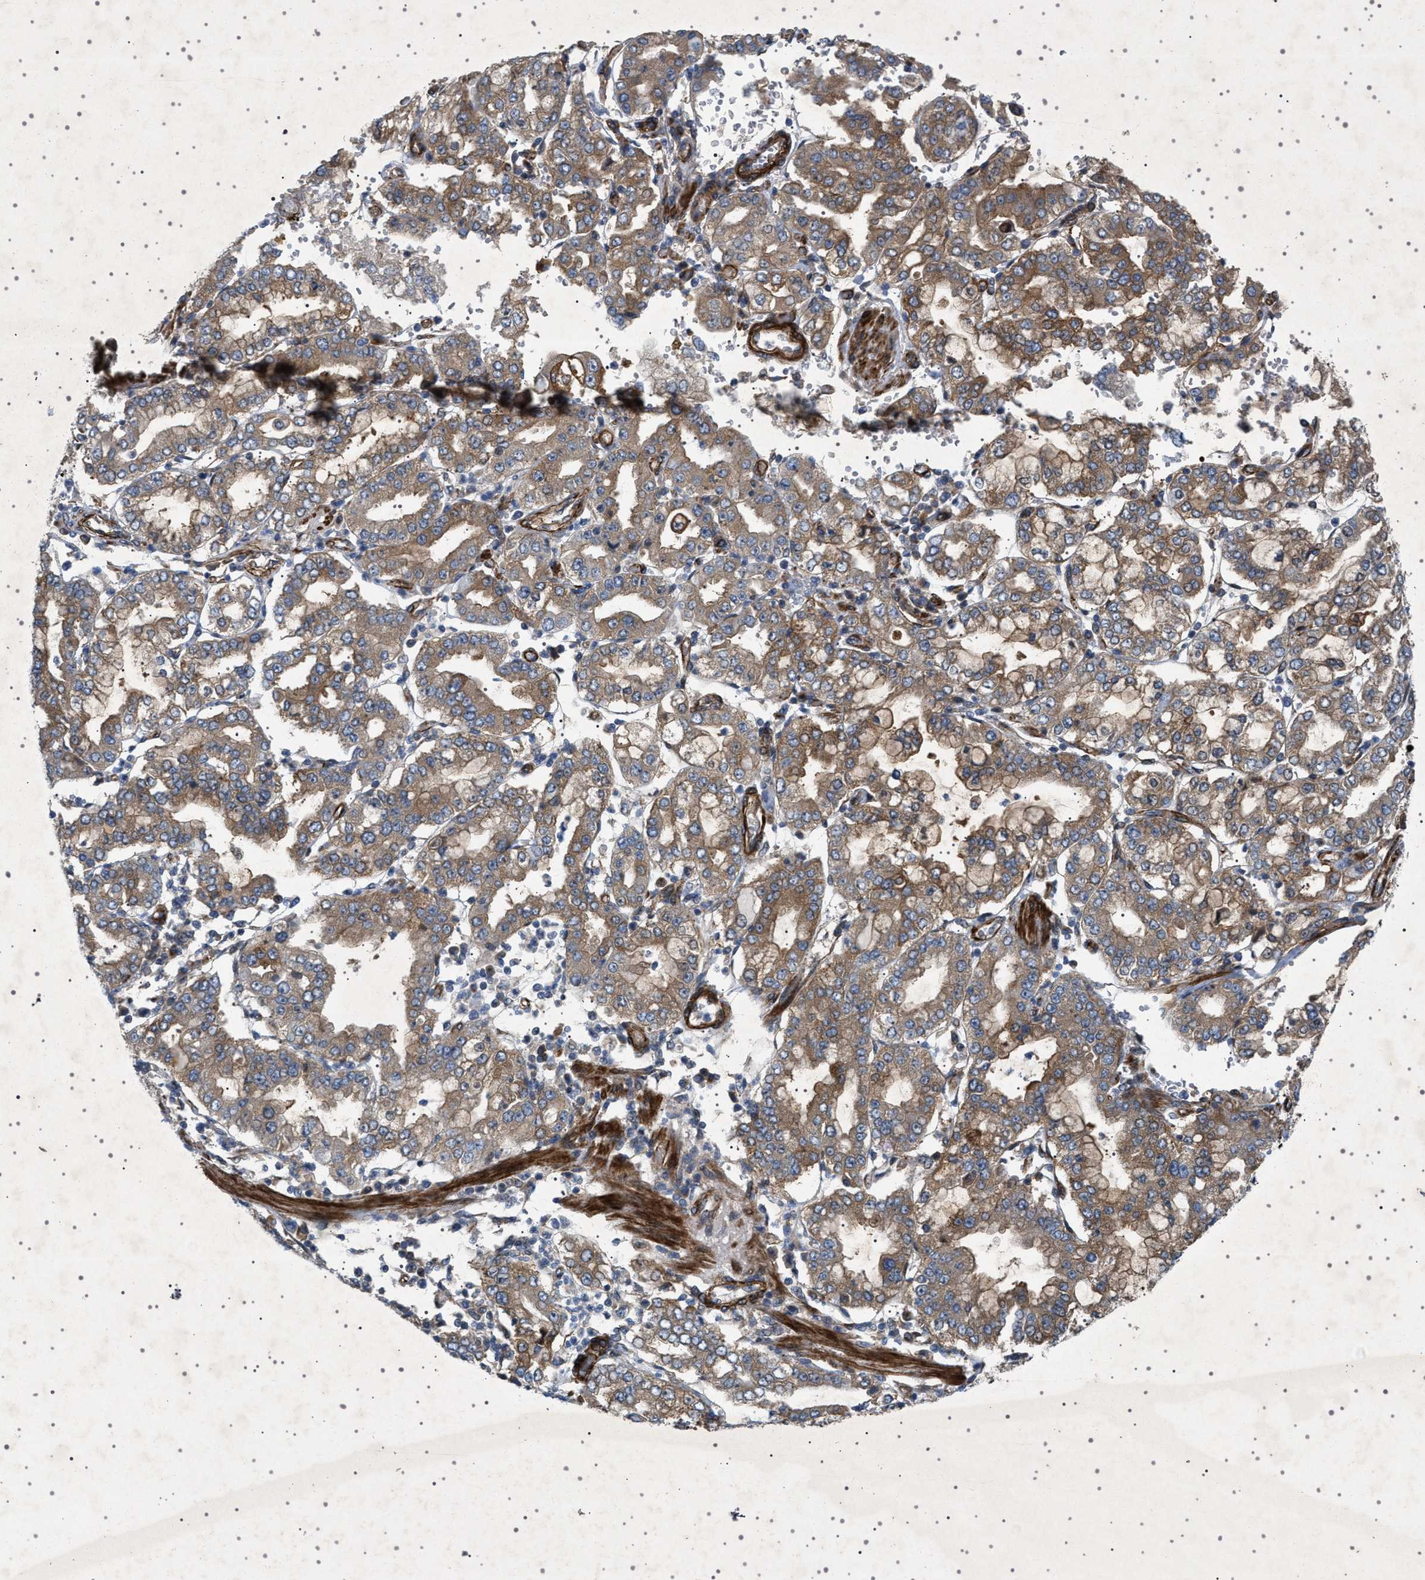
{"staining": {"intensity": "moderate", "quantity": ">75%", "location": "cytoplasmic/membranous"}, "tissue": "stomach cancer", "cell_type": "Tumor cells", "image_type": "cancer", "snomed": [{"axis": "morphology", "description": "Adenocarcinoma, NOS"}, {"axis": "topography", "description": "Stomach"}], "caption": "Immunohistochemical staining of human stomach cancer reveals moderate cytoplasmic/membranous protein expression in about >75% of tumor cells.", "gene": "CCDC186", "patient": {"sex": "male", "age": 76}}